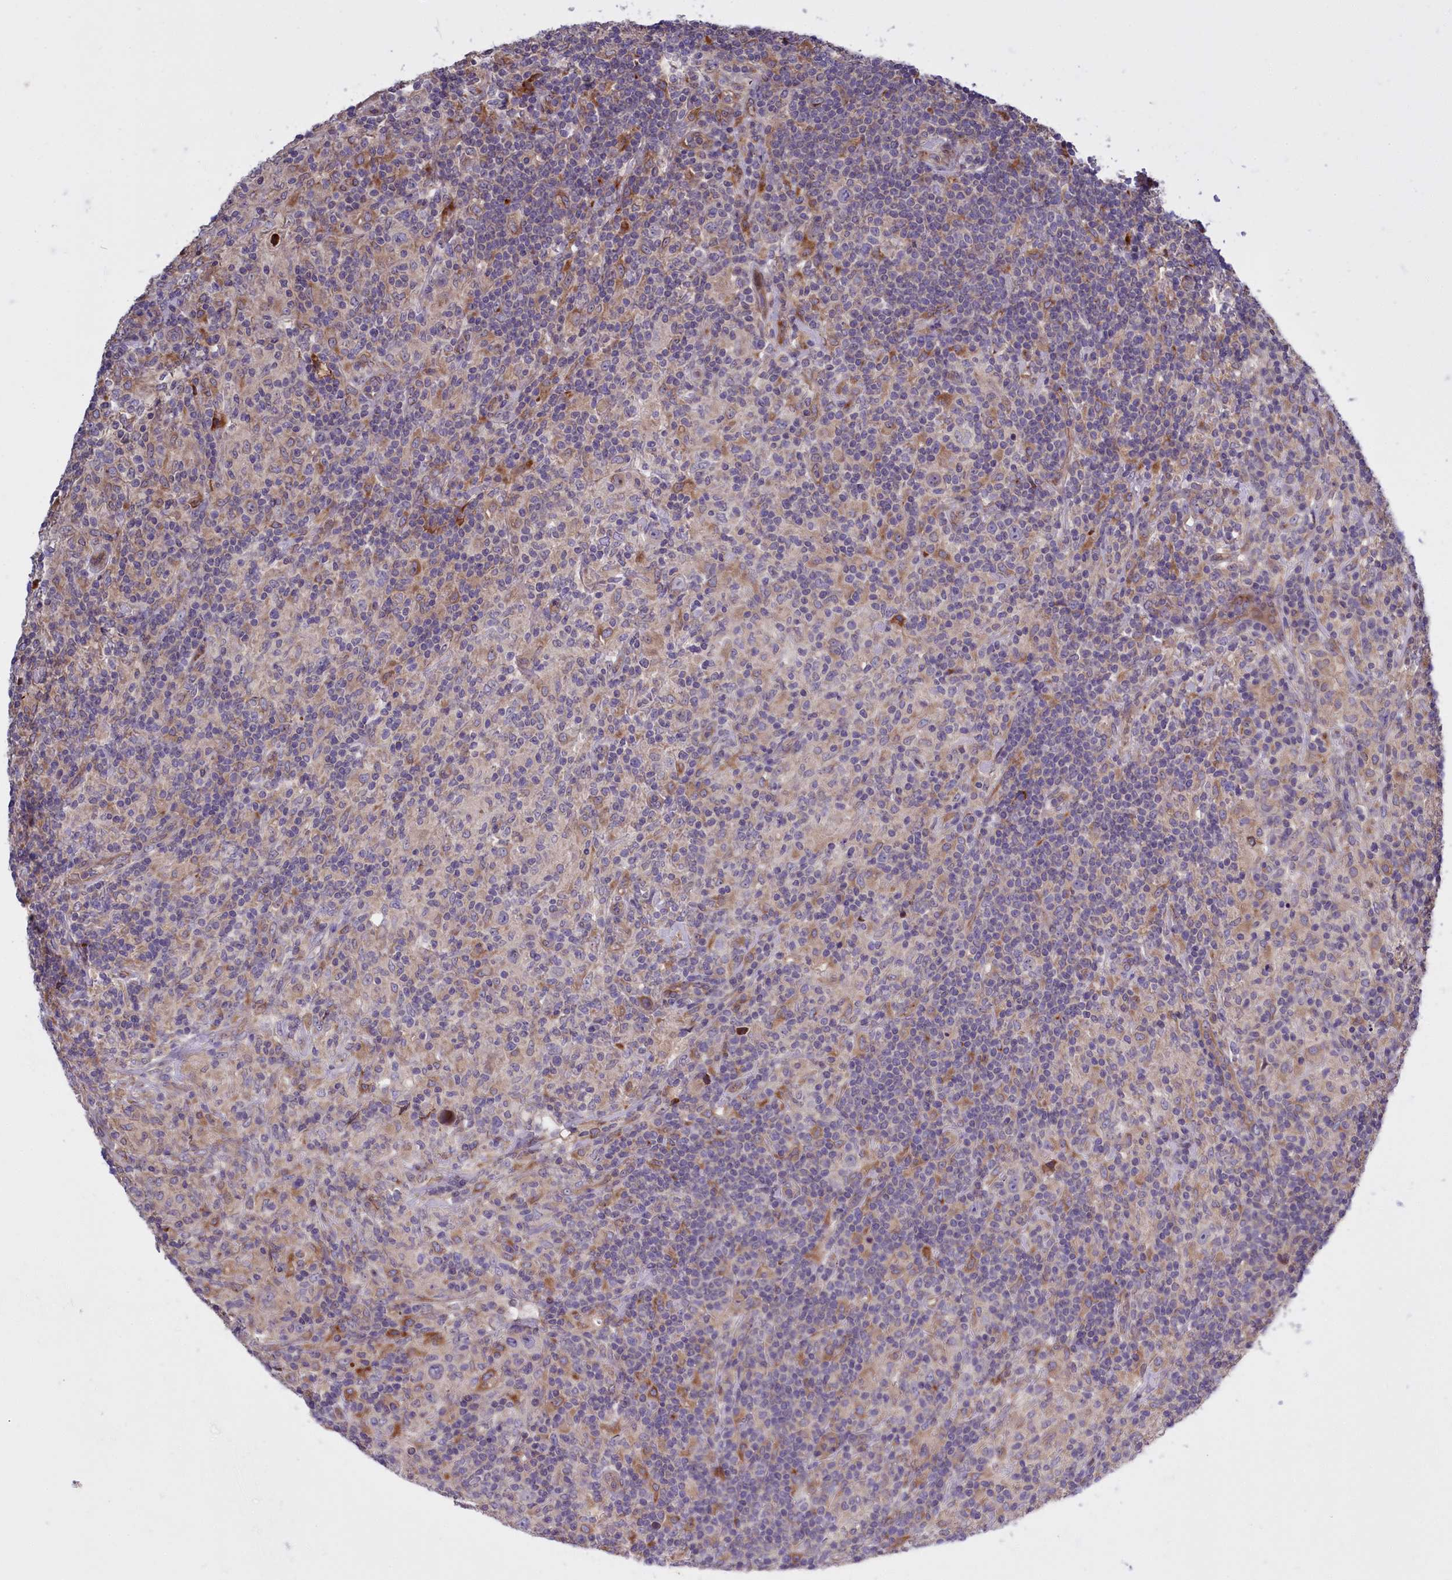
{"staining": {"intensity": "negative", "quantity": "none", "location": "none"}, "tissue": "lymphoma", "cell_type": "Tumor cells", "image_type": "cancer", "snomed": [{"axis": "morphology", "description": "Hodgkin's disease, NOS"}, {"axis": "topography", "description": "Lymph node"}], "caption": "A micrograph of human Hodgkin's disease is negative for staining in tumor cells. (Brightfield microscopy of DAB (3,3'-diaminobenzidine) immunohistochemistry at high magnification).", "gene": "RAPGEF4", "patient": {"sex": "male", "age": 70}}